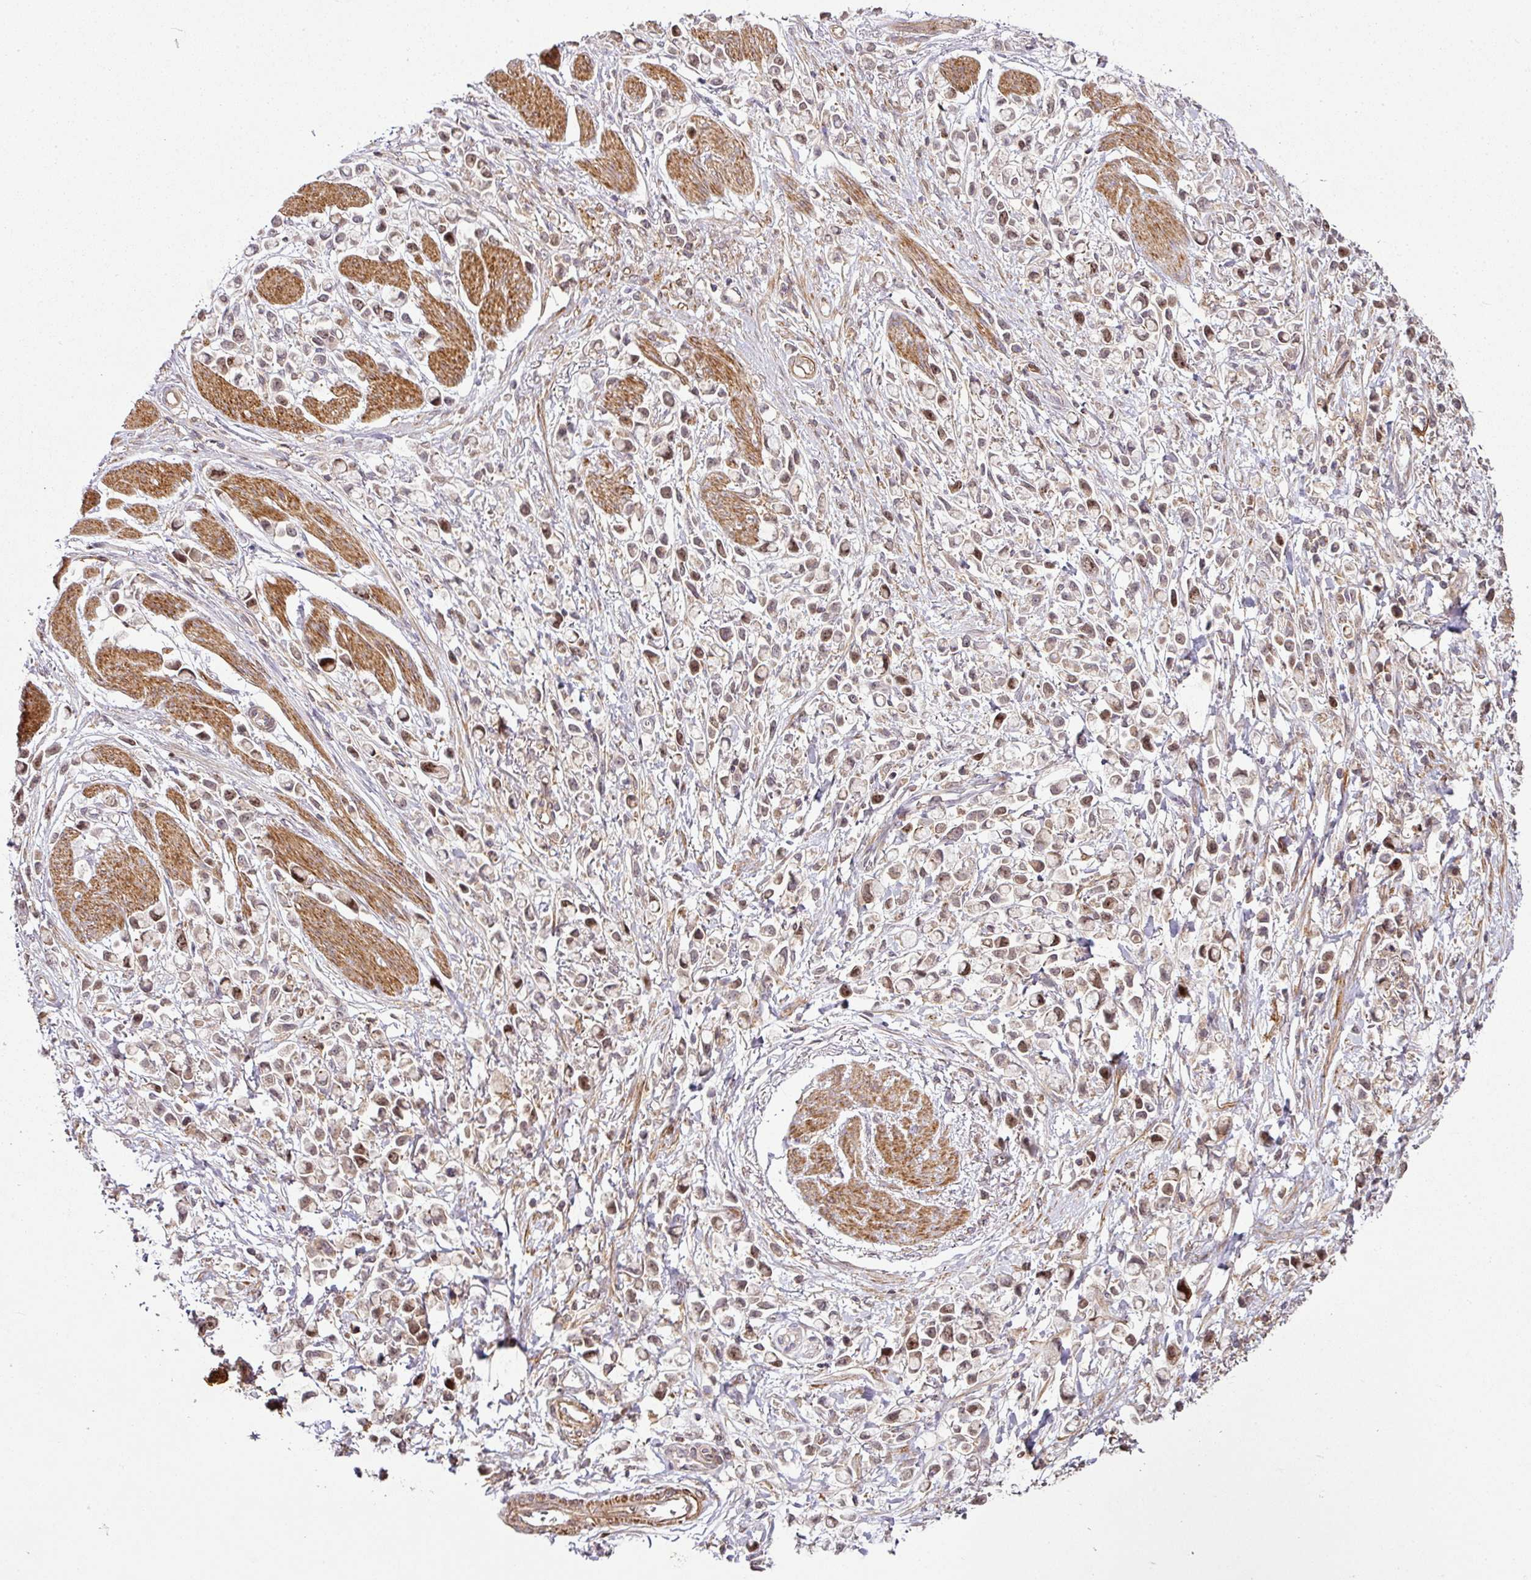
{"staining": {"intensity": "moderate", "quantity": "25%-75%", "location": "nuclear"}, "tissue": "stomach cancer", "cell_type": "Tumor cells", "image_type": "cancer", "snomed": [{"axis": "morphology", "description": "Adenocarcinoma, NOS"}, {"axis": "topography", "description": "Stomach"}], "caption": "Protein staining of stomach cancer tissue shows moderate nuclear expression in about 25%-75% of tumor cells.", "gene": "ATAT1", "patient": {"sex": "female", "age": 81}}